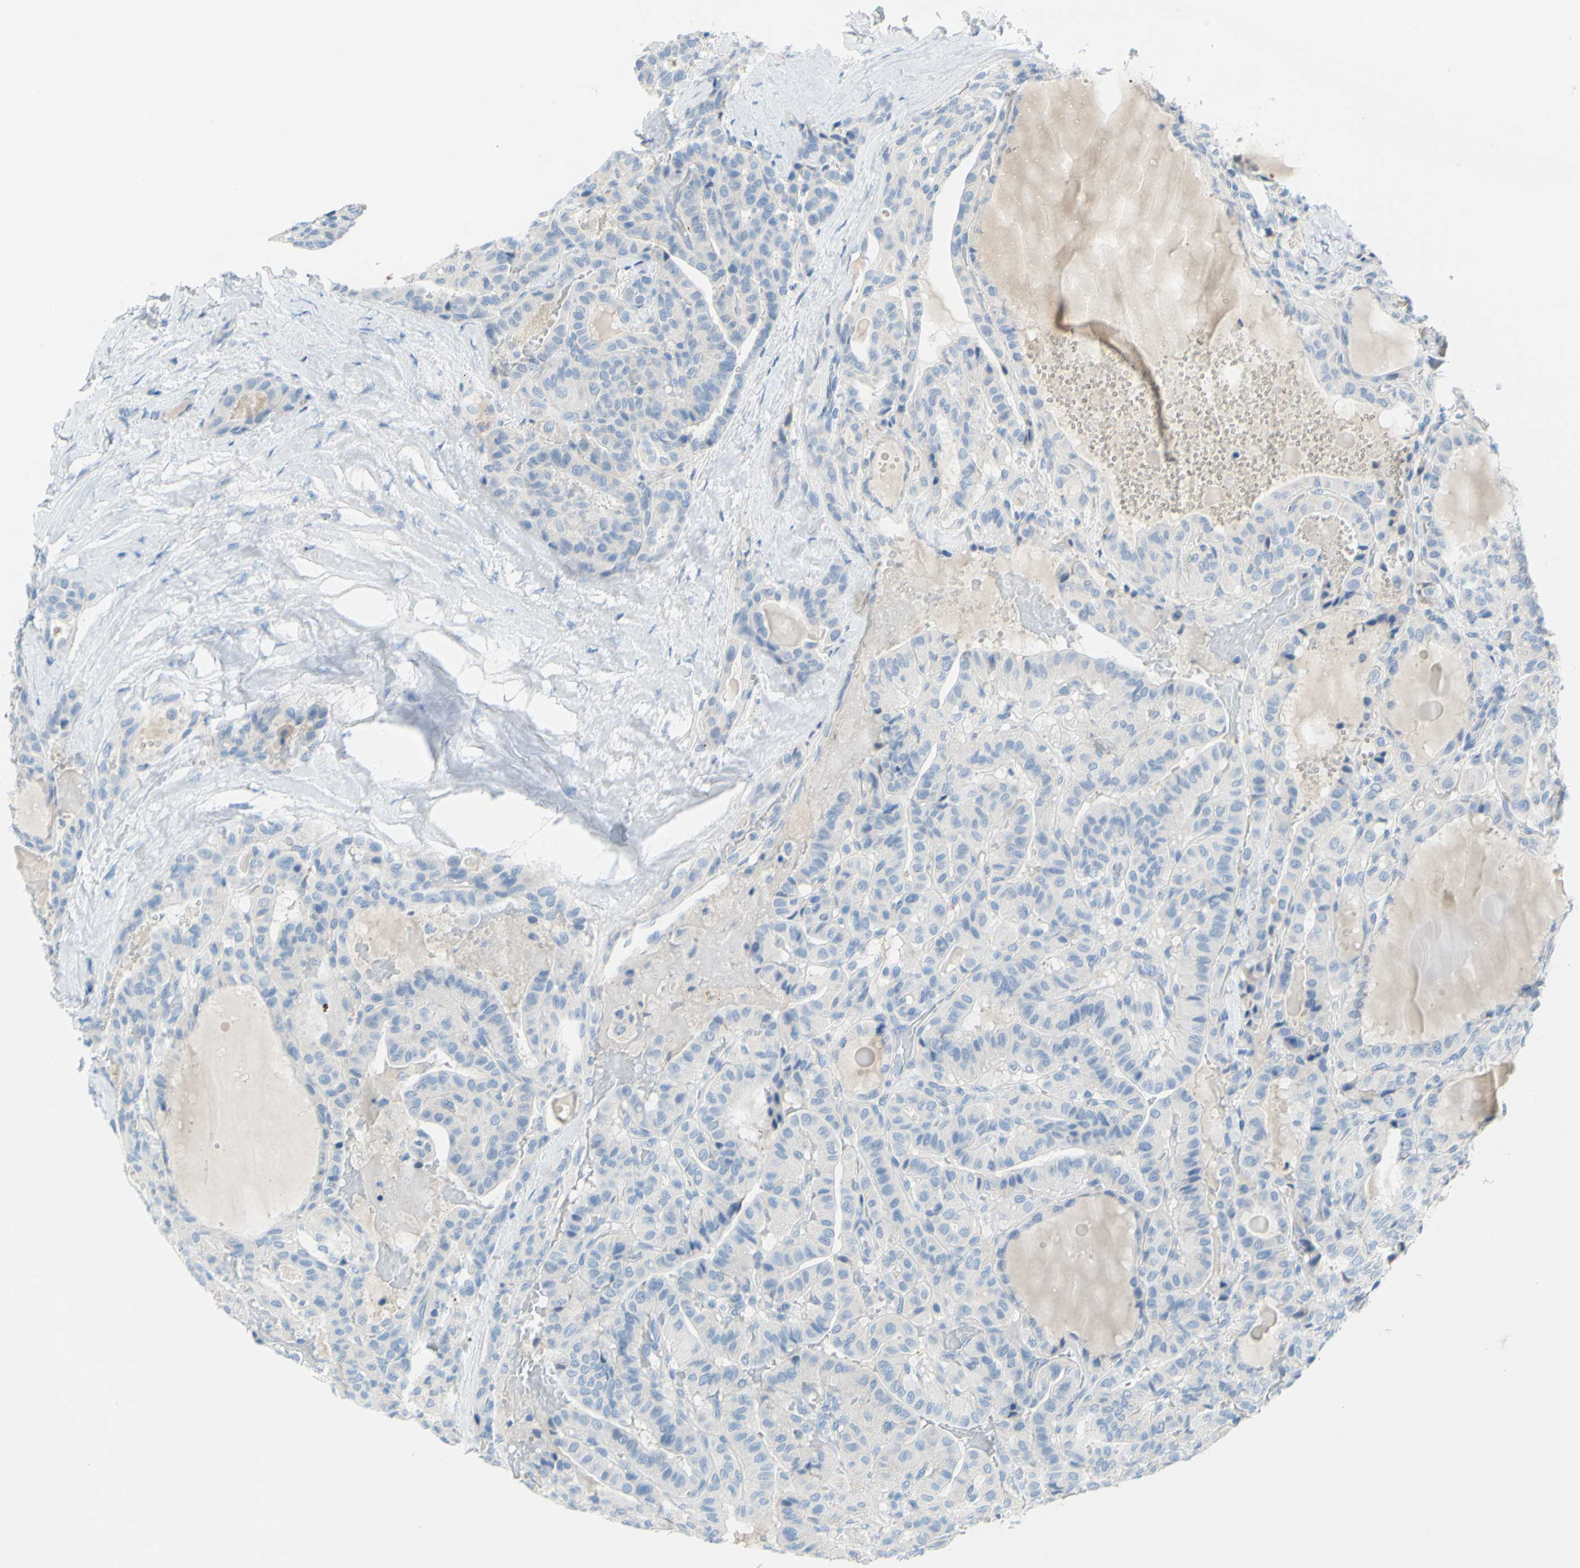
{"staining": {"intensity": "negative", "quantity": "none", "location": "none"}, "tissue": "thyroid cancer", "cell_type": "Tumor cells", "image_type": "cancer", "snomed": [{"axis": "morphology", "description": "Papillary adenocarcinoma, NOS"}, {"axis": "topography", "description": "Thyroid gland"}], "caption": "Image shows no protein staining in tumor cells of thyroid papillary adenocarcinoma tissue. (DAB (3,3'-diaminobenzidine) immunohistochemistry with hematoxylin counter stain).", "gene": "SLC1A2", "patient": {"sex": "male", "age": 77}}